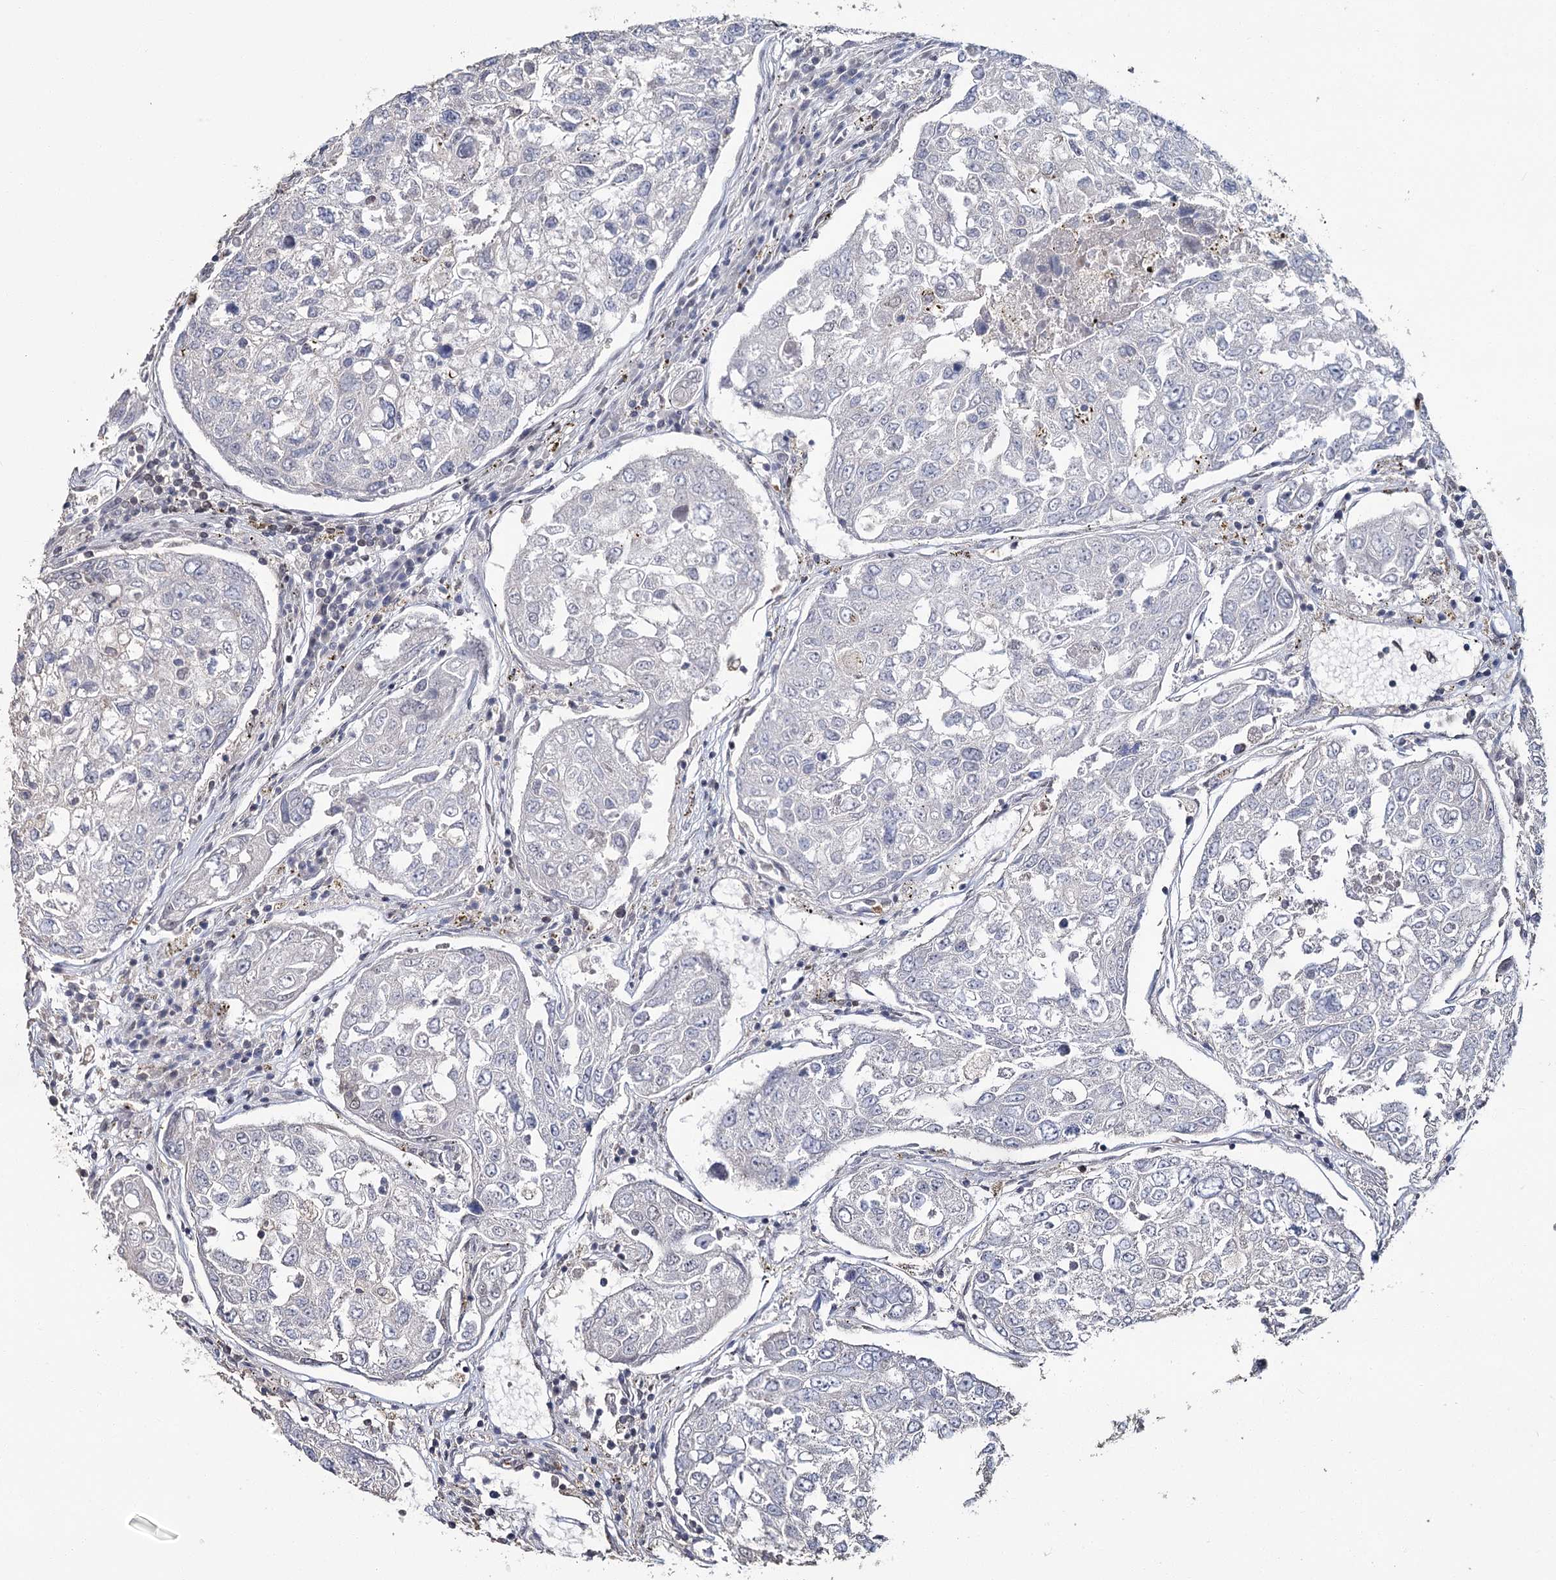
{"staining": {"intensity": "strong", "quantity": "25%-75%", "location": "cytoplasmic/membranous,nuclear"}, "tissue": "urothelial cancer", "cell_type": "Tumor cells", "image_type": "cancer", "snomed": [{"axis": "morphology", "description": "Urothelial carcinoma, High grade"}, {"axis": "topography", "description": "Lymph node"}, {"axis": "topography", "description": "Urinary bladder"}], "caption": "This histopathology image shows immunohistochemistry (IHC) staining of urothelial cancer, with high strong cytoplasmic/membranous and nuclear staining in approximately 25%-75% of tumor cells.", "gene": "KIAA0930", "patient": {"sex": "male", "age": 51}}